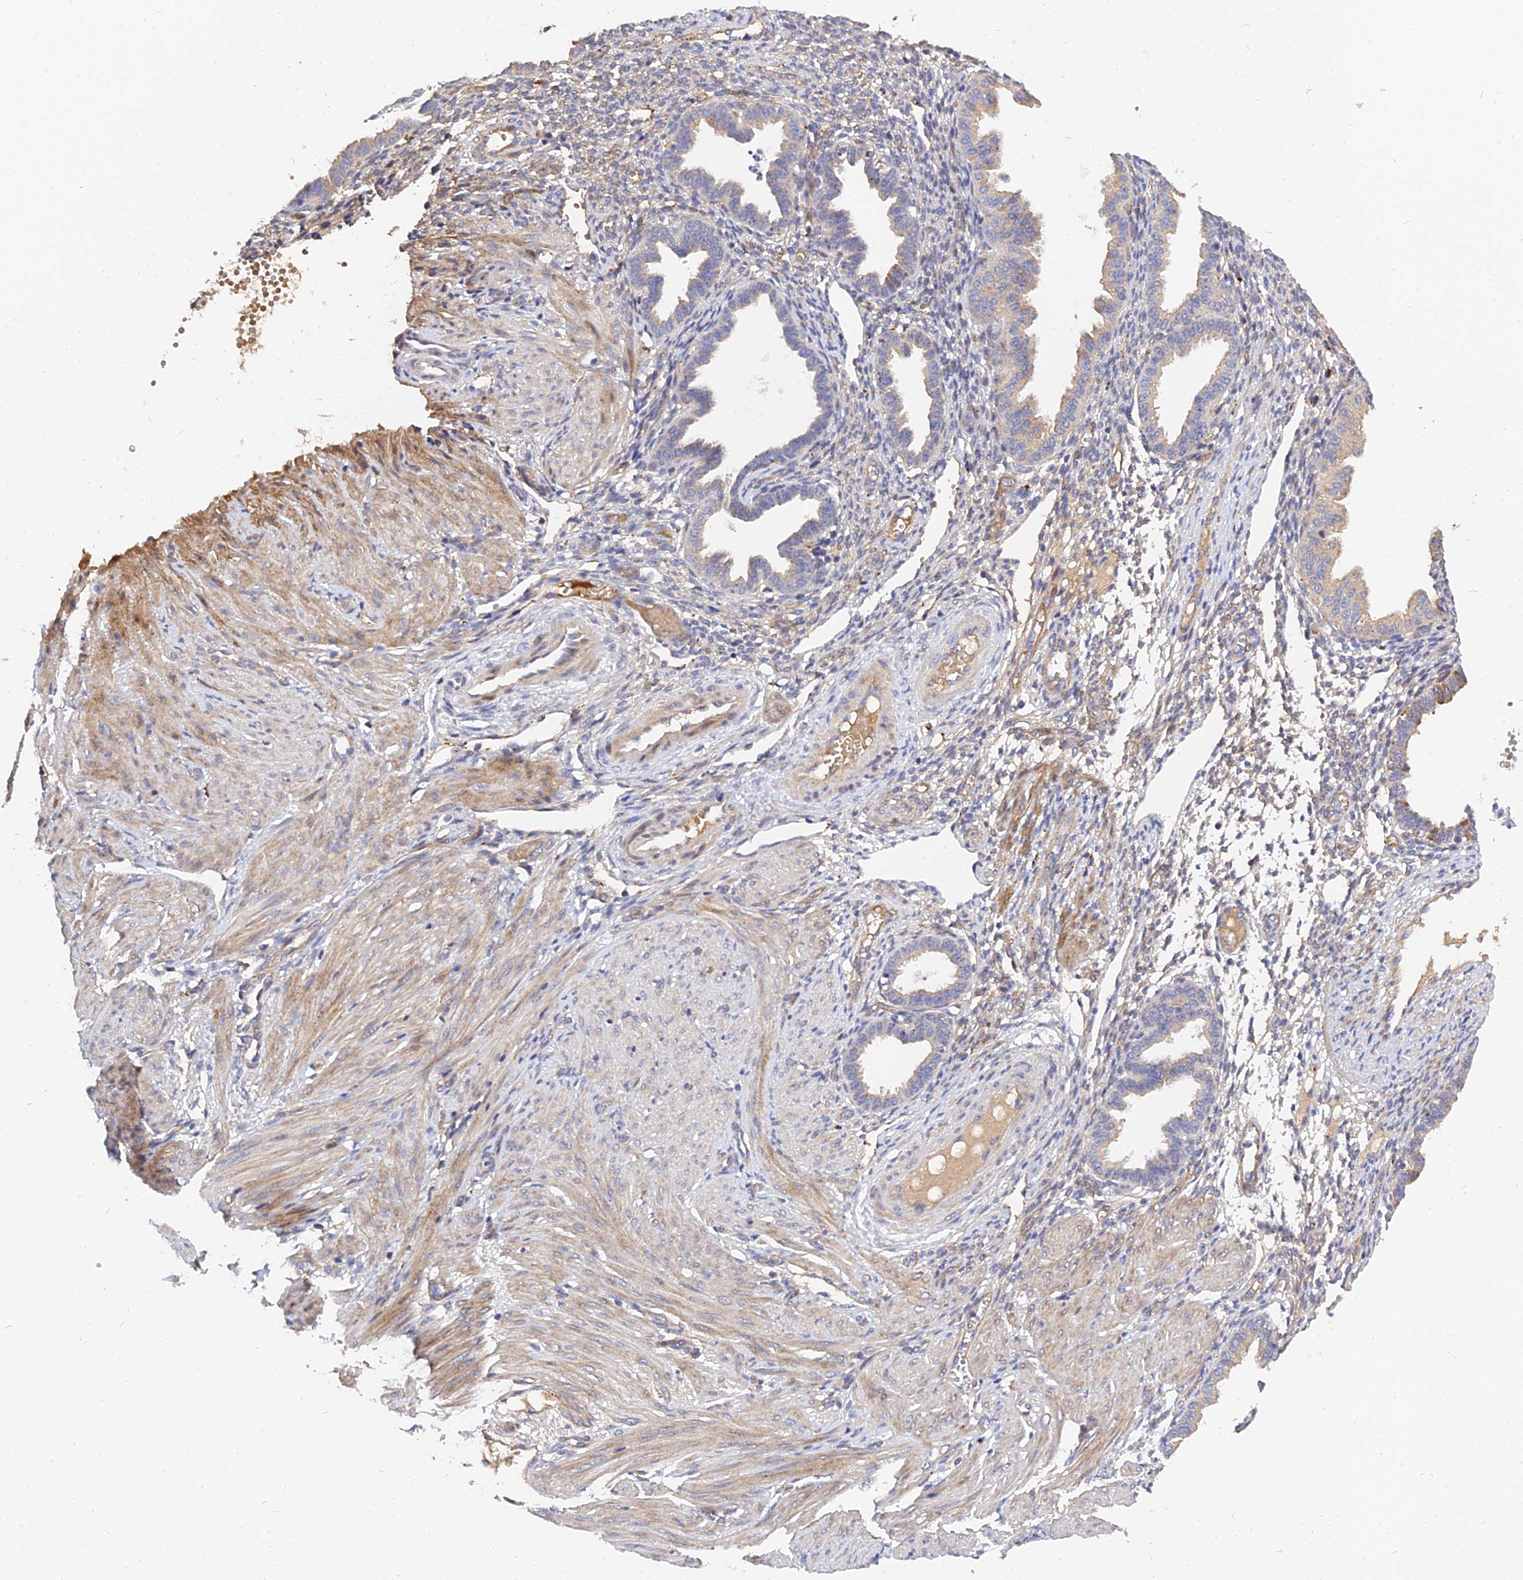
{"staining": {"intensity": "negative", "quantity": "none", "location": "none"}, "tissue": "endometrium", "cell_type": "Cells in endometrial stroma", "image_type": "normal", "snomed": [{"axis": "morphology", "description": "Normal tissue, NOS"}, {"axis": "topography", "description": "Endometrium"}], "caption": "Immunohistochemistry (IHC) of unremarkable endometrium reveals no staining in cells in endometrial stroma.", "gene": "MRPL35", "patient": {"sex": "female", "age": 33}}